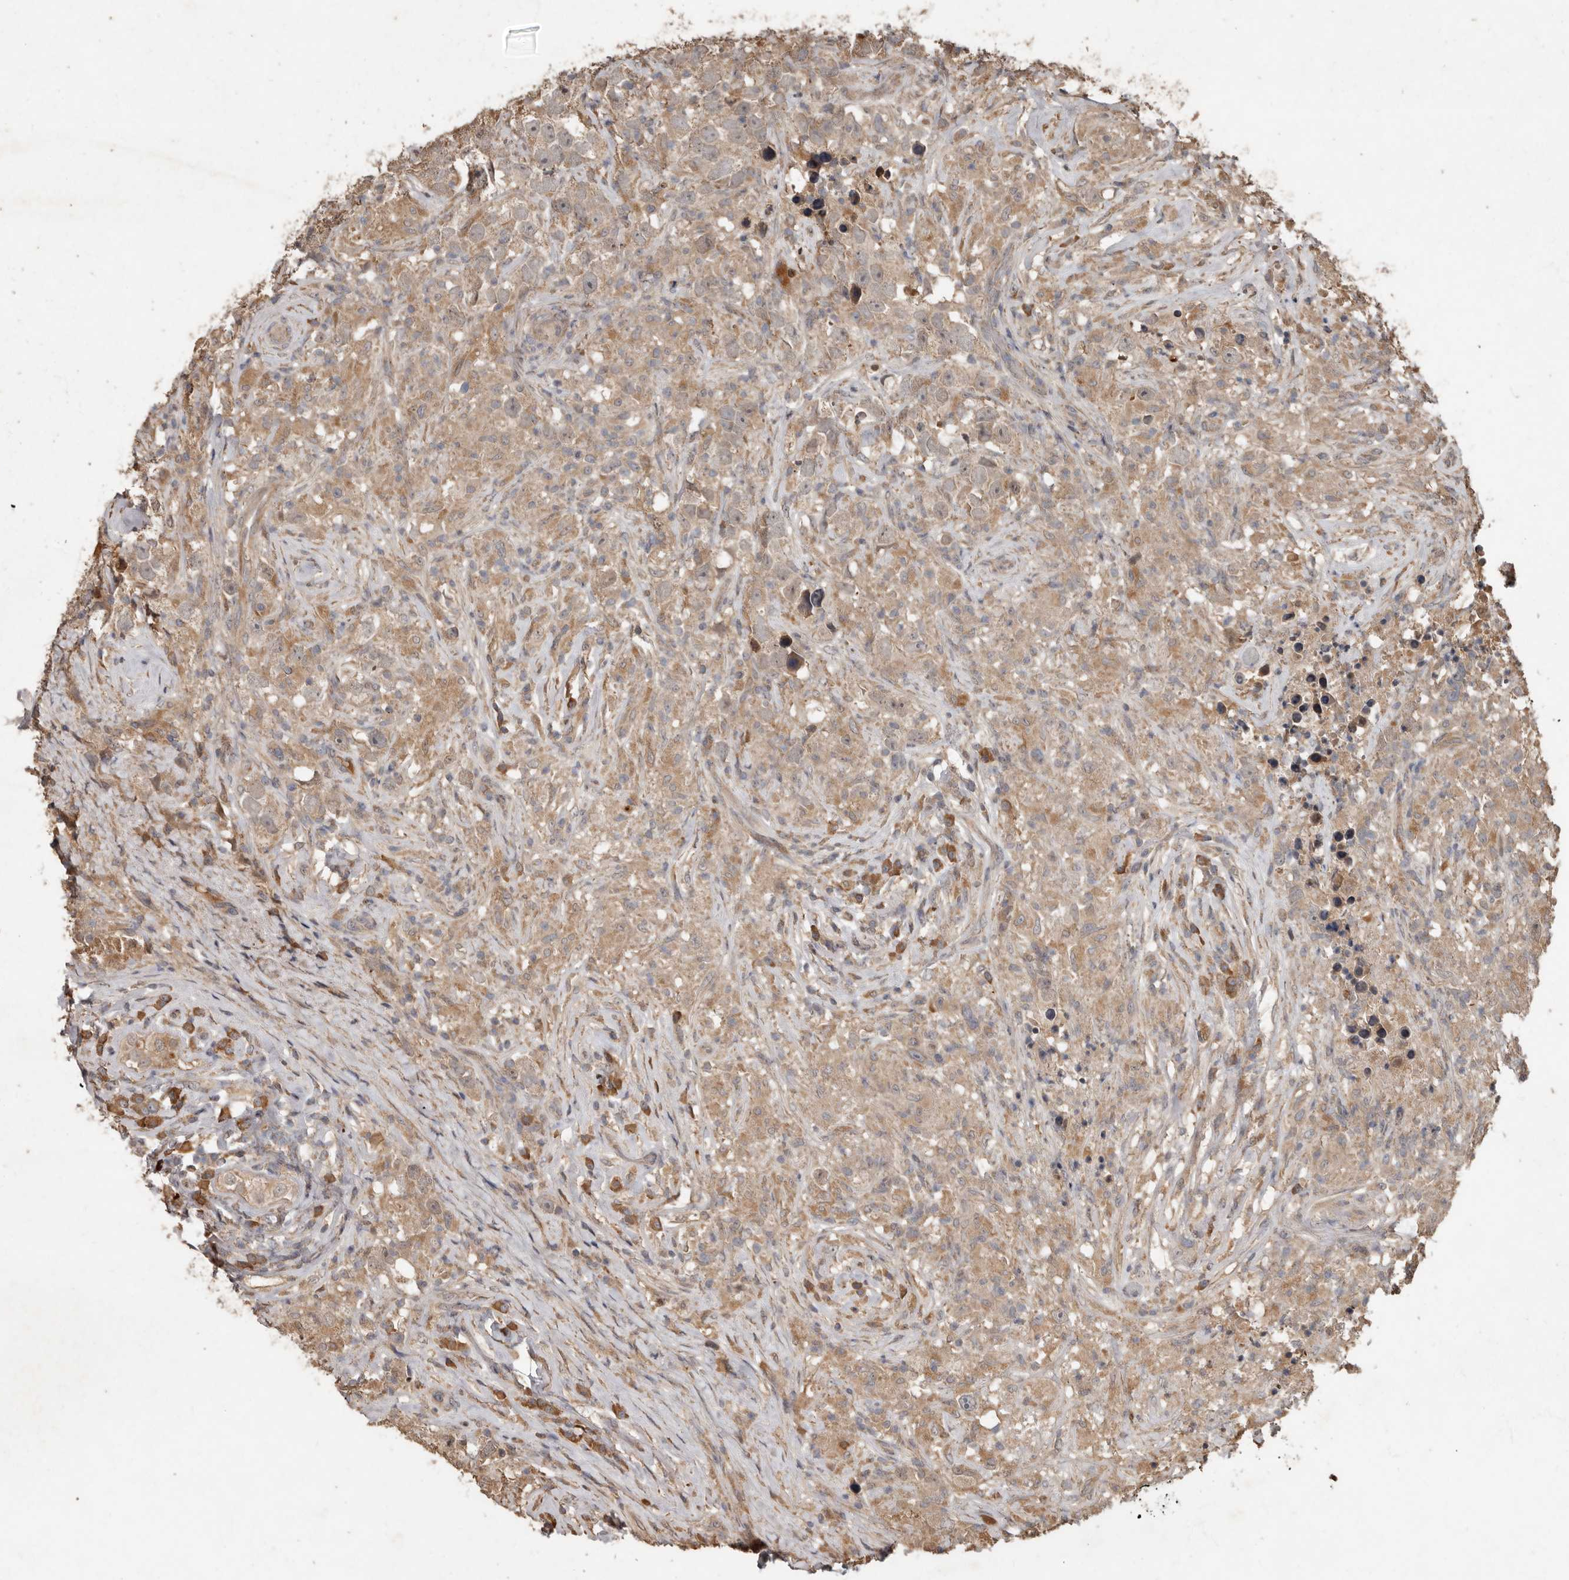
{"staining": {"intensity": "weak", "quantity": ">75%", "location": "cytoplasmic/membranous"}, "tissue": "testis cancer", "cell_type": "Tumor cells", "image_type": "cancer", "snomed": [{"axis": "morphology", "description": "Seminoma, NOS"}, {"axis": "topography", "description": "Testis"}], "caption": "This histopathology image reveals immunohistochemistry (IHC) staining of testis seminoma, with low weak cytoplasmic/membranous staining in approximately >75% of tumor cells.", "gene": "KIF26B", "patient": {"sex": "male", "age": 49}}